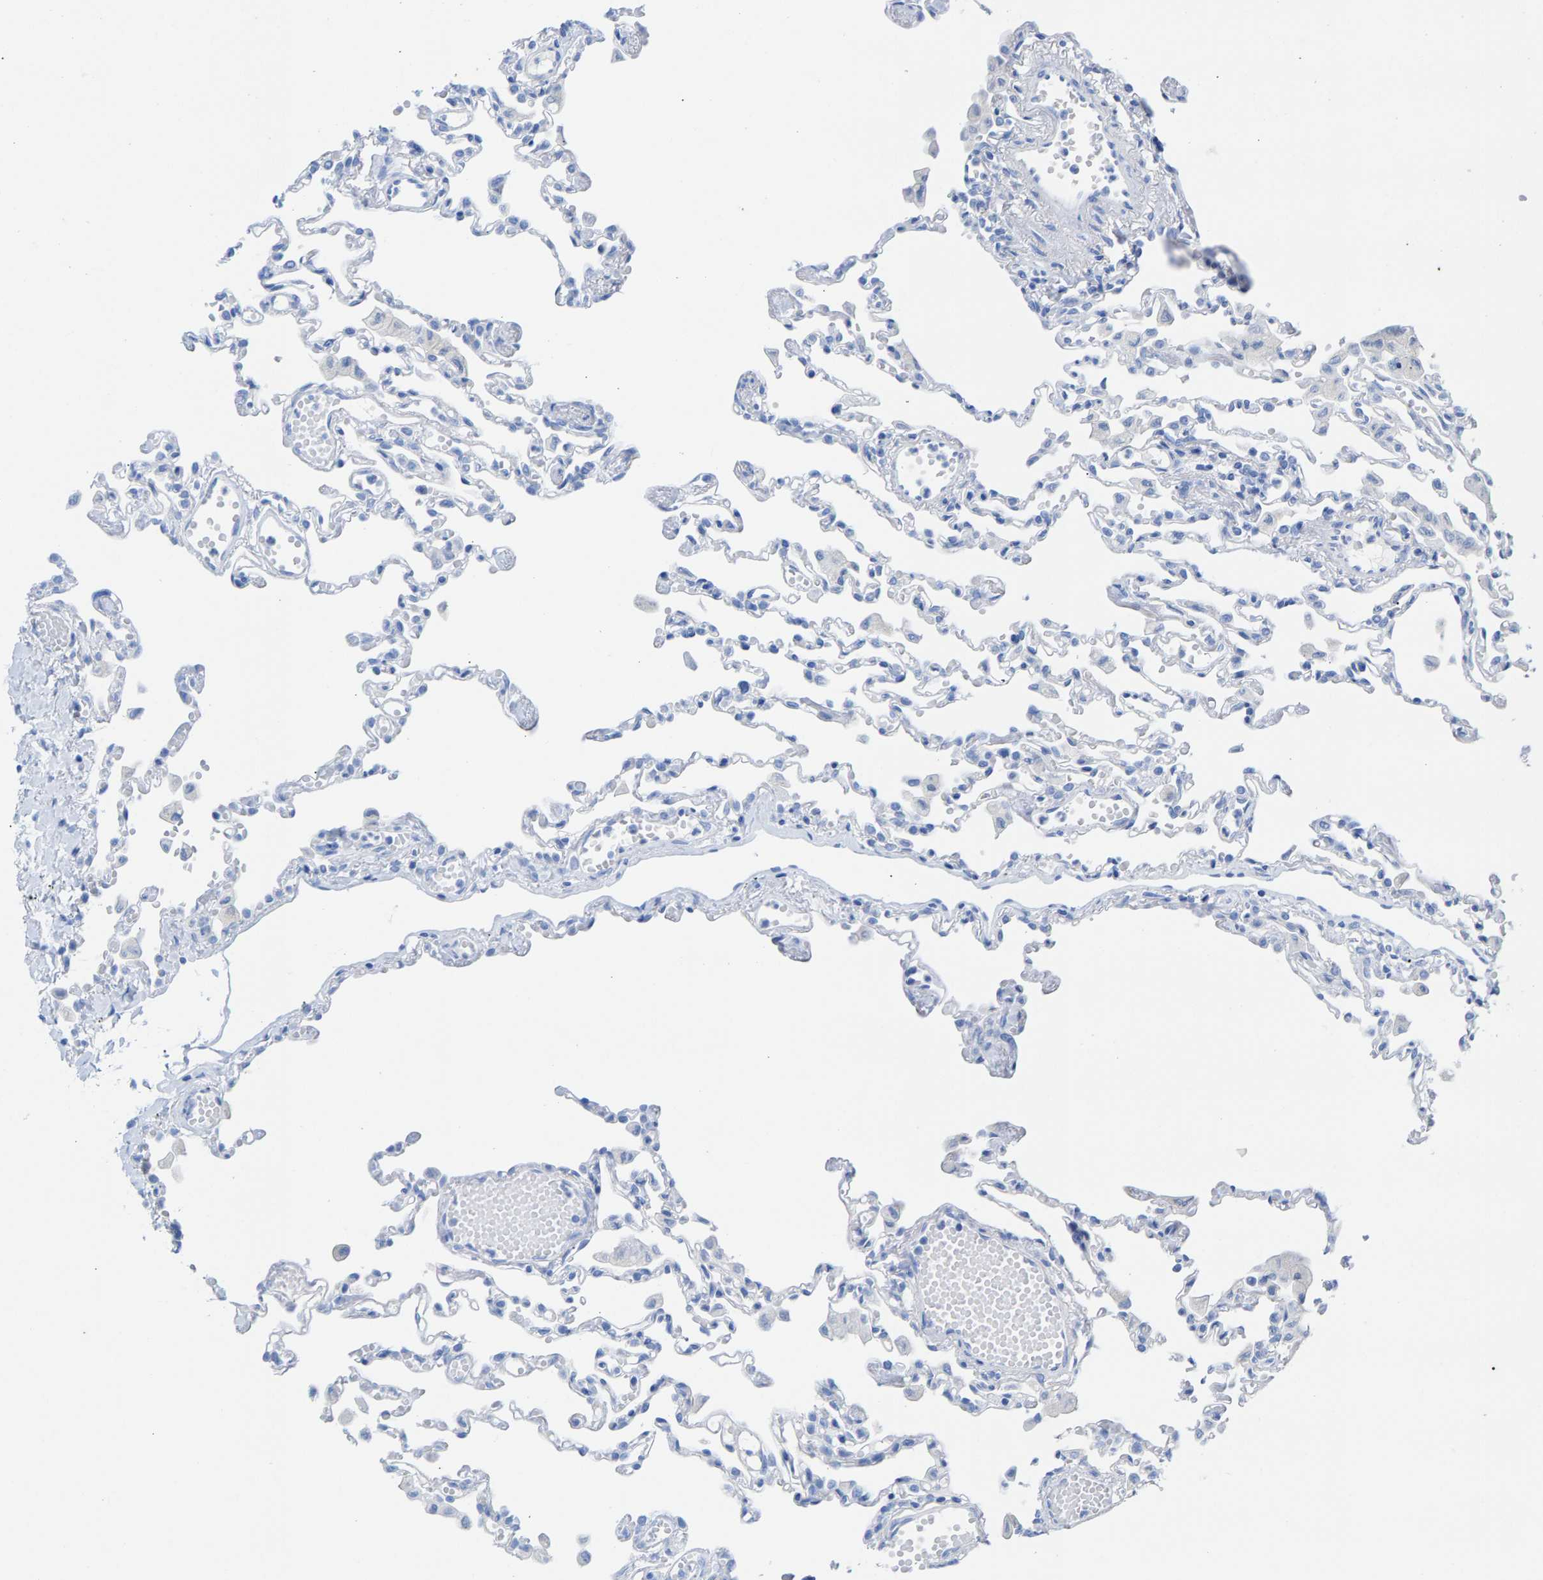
{"staining": {"intensity": "negative", "quantity": "none", "location": "none"}, "tissue": "lung", "cell_type": "Alveolar cells", "image_type": "normal", "snomed": [{"axis": "morphology", "description": "Normal tissue, NOS"}, {"axis": "topography", "description": "Bronchus"}, {"axis": "topography", "description": "Lung"}], "caption": "The micrograph exhibits no significant expression in alveolar cells of lung.", "gene": "CPA1", "patient": {"sex": "female", "age": 49}}